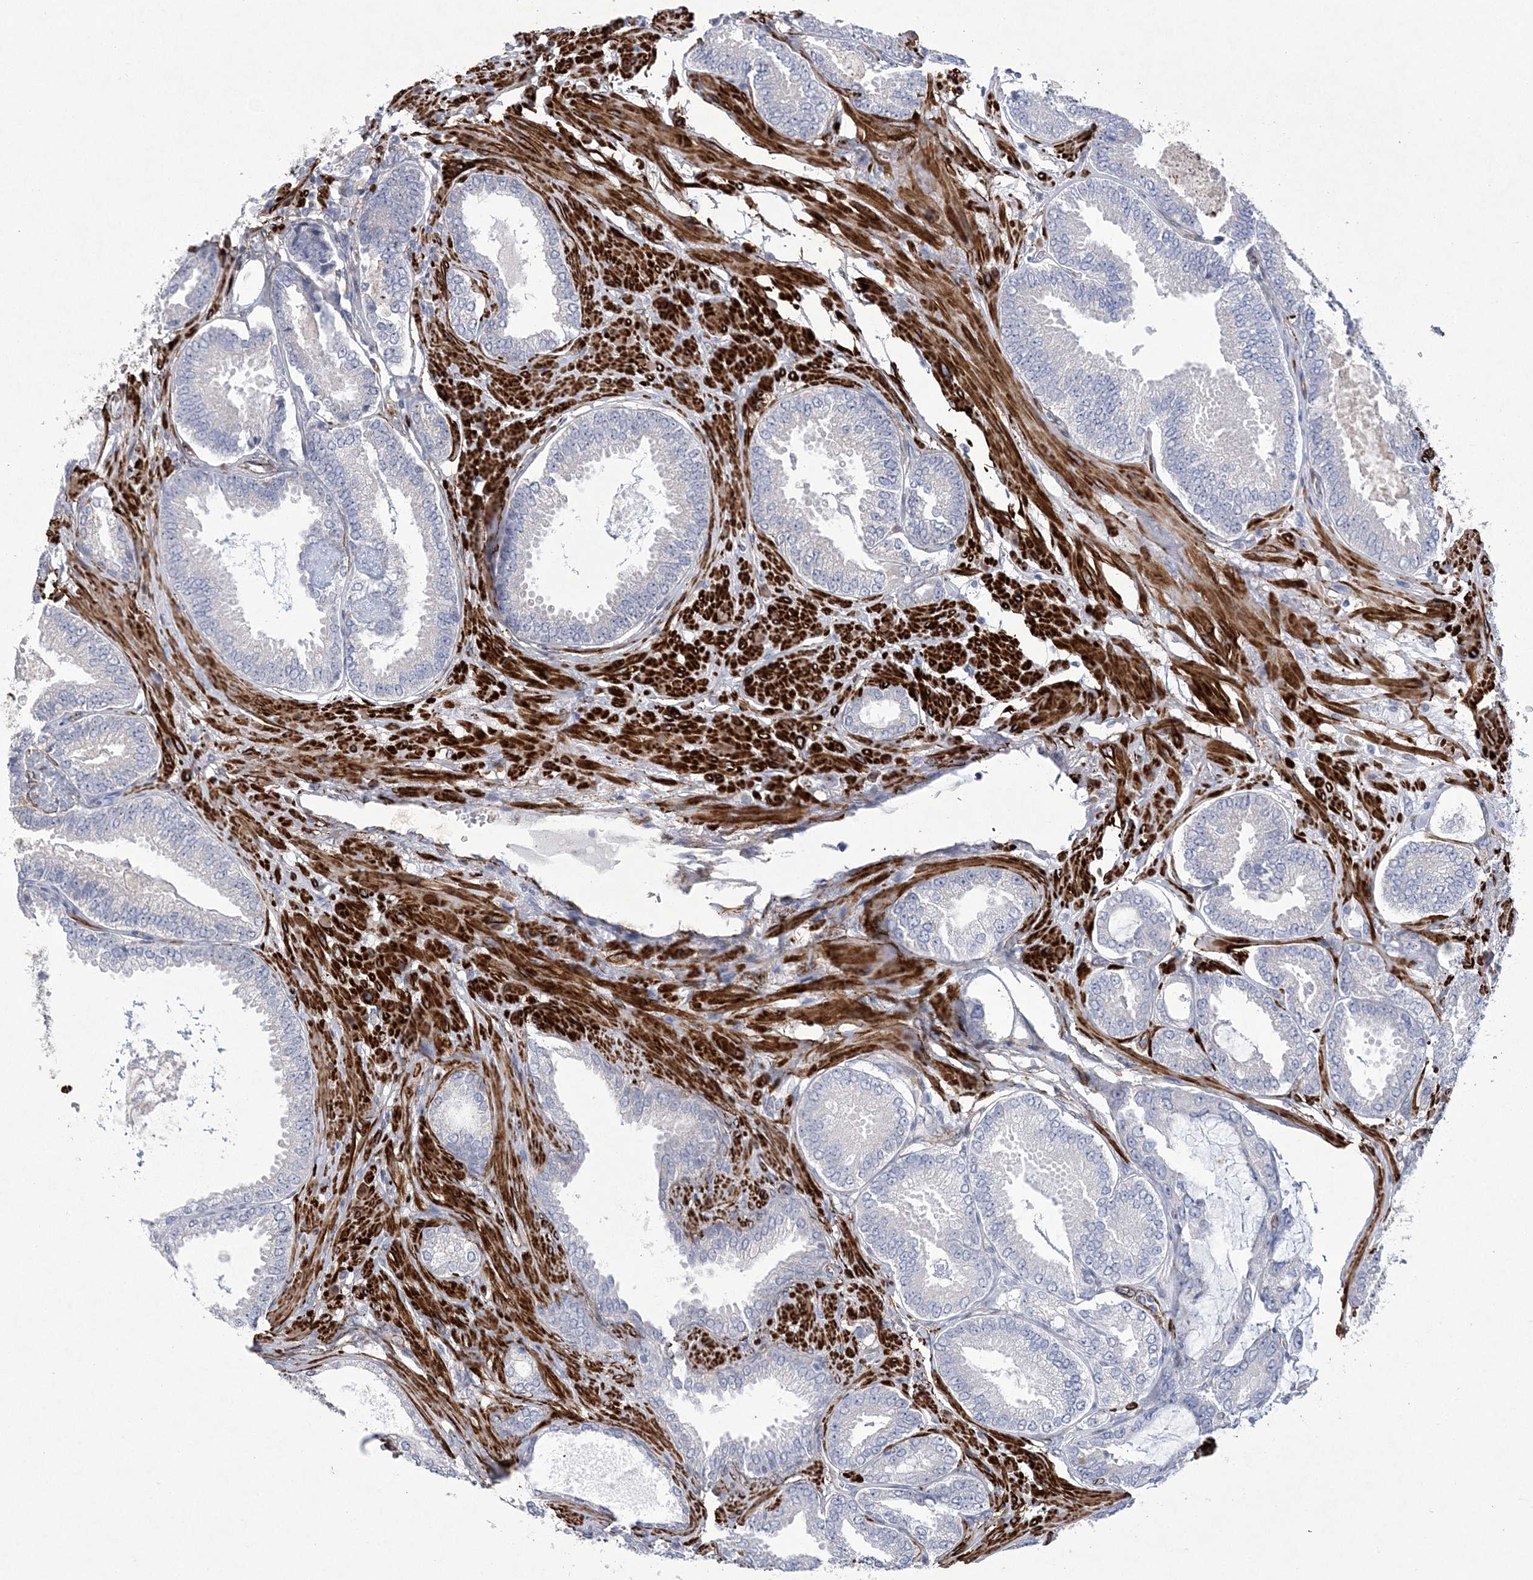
{"staining": {"intensity": "negative", "quantity": "none", "location": "none"}, "tissue": "prostate cancer", "cell_type": "Tumor cells", "image_type": "cancer", "snomed": [{"axis": "morphology", "description": "Adenocarcinoma, Low grade"}, {"axis": "topography", "description": "Prostate"}], "caption": "Human prostate cancer stained for a protein using immunohistochemistry (IHC) reveals no positivity in tumor cells.", "gene": "ARSJ", "patient": {"sex": "male", "age": 71}}